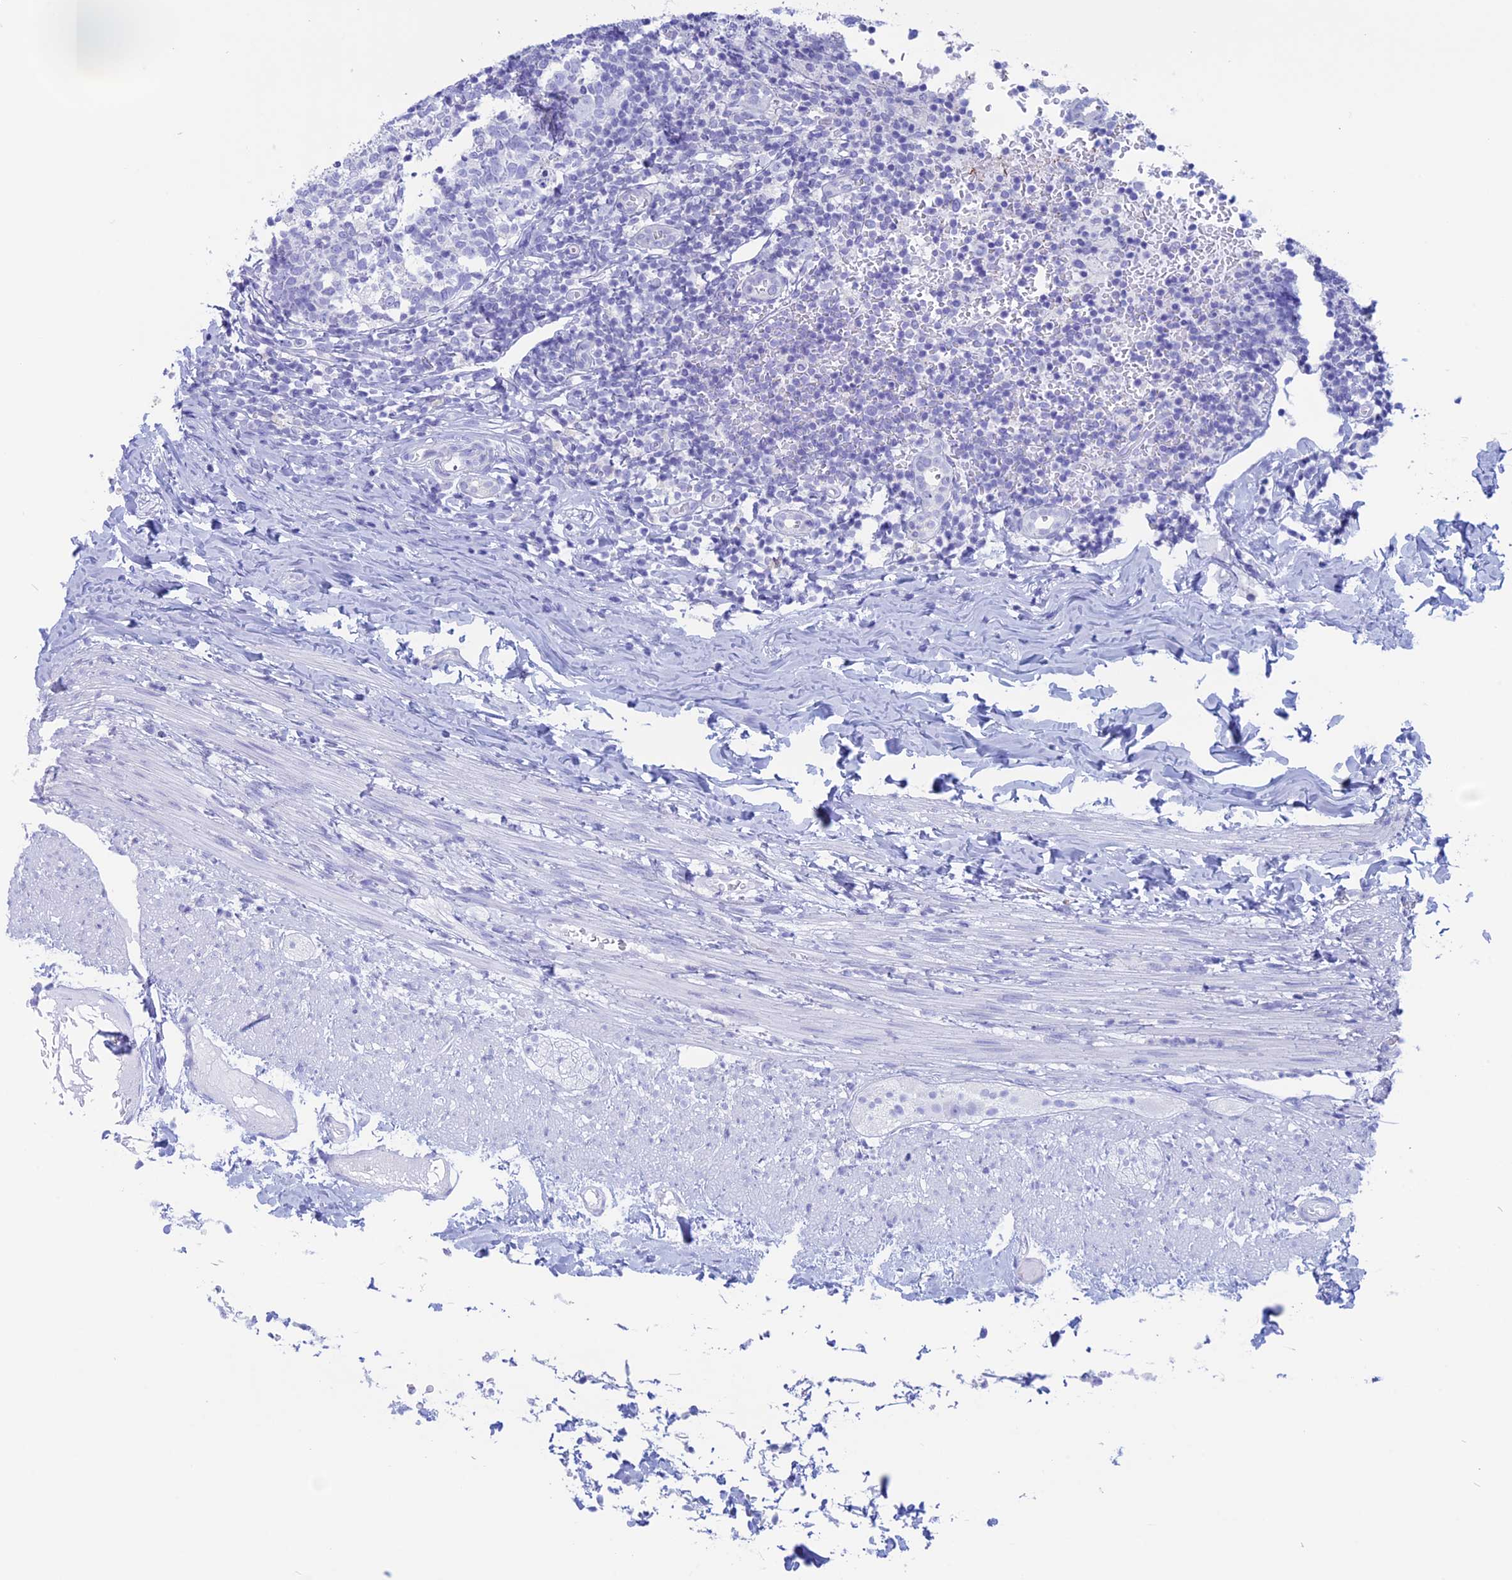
{"staining": {"intensity": "negative", "quantity": "none", "location": "none"}, "tissue": "appendix", "cell_type": "Glandular cells", "image_type": "normal", "snomed": [{"axis": "morphology", "description": "Normal tissue, NOS"}, {"axis": "topography", "description": "Appendix"}], "caption": "The photomicrograph exhibits no staining of glandular cells in unremarkable appendix.", "gene": "RP1", "patient": {"sex": "male", "age": 8}}